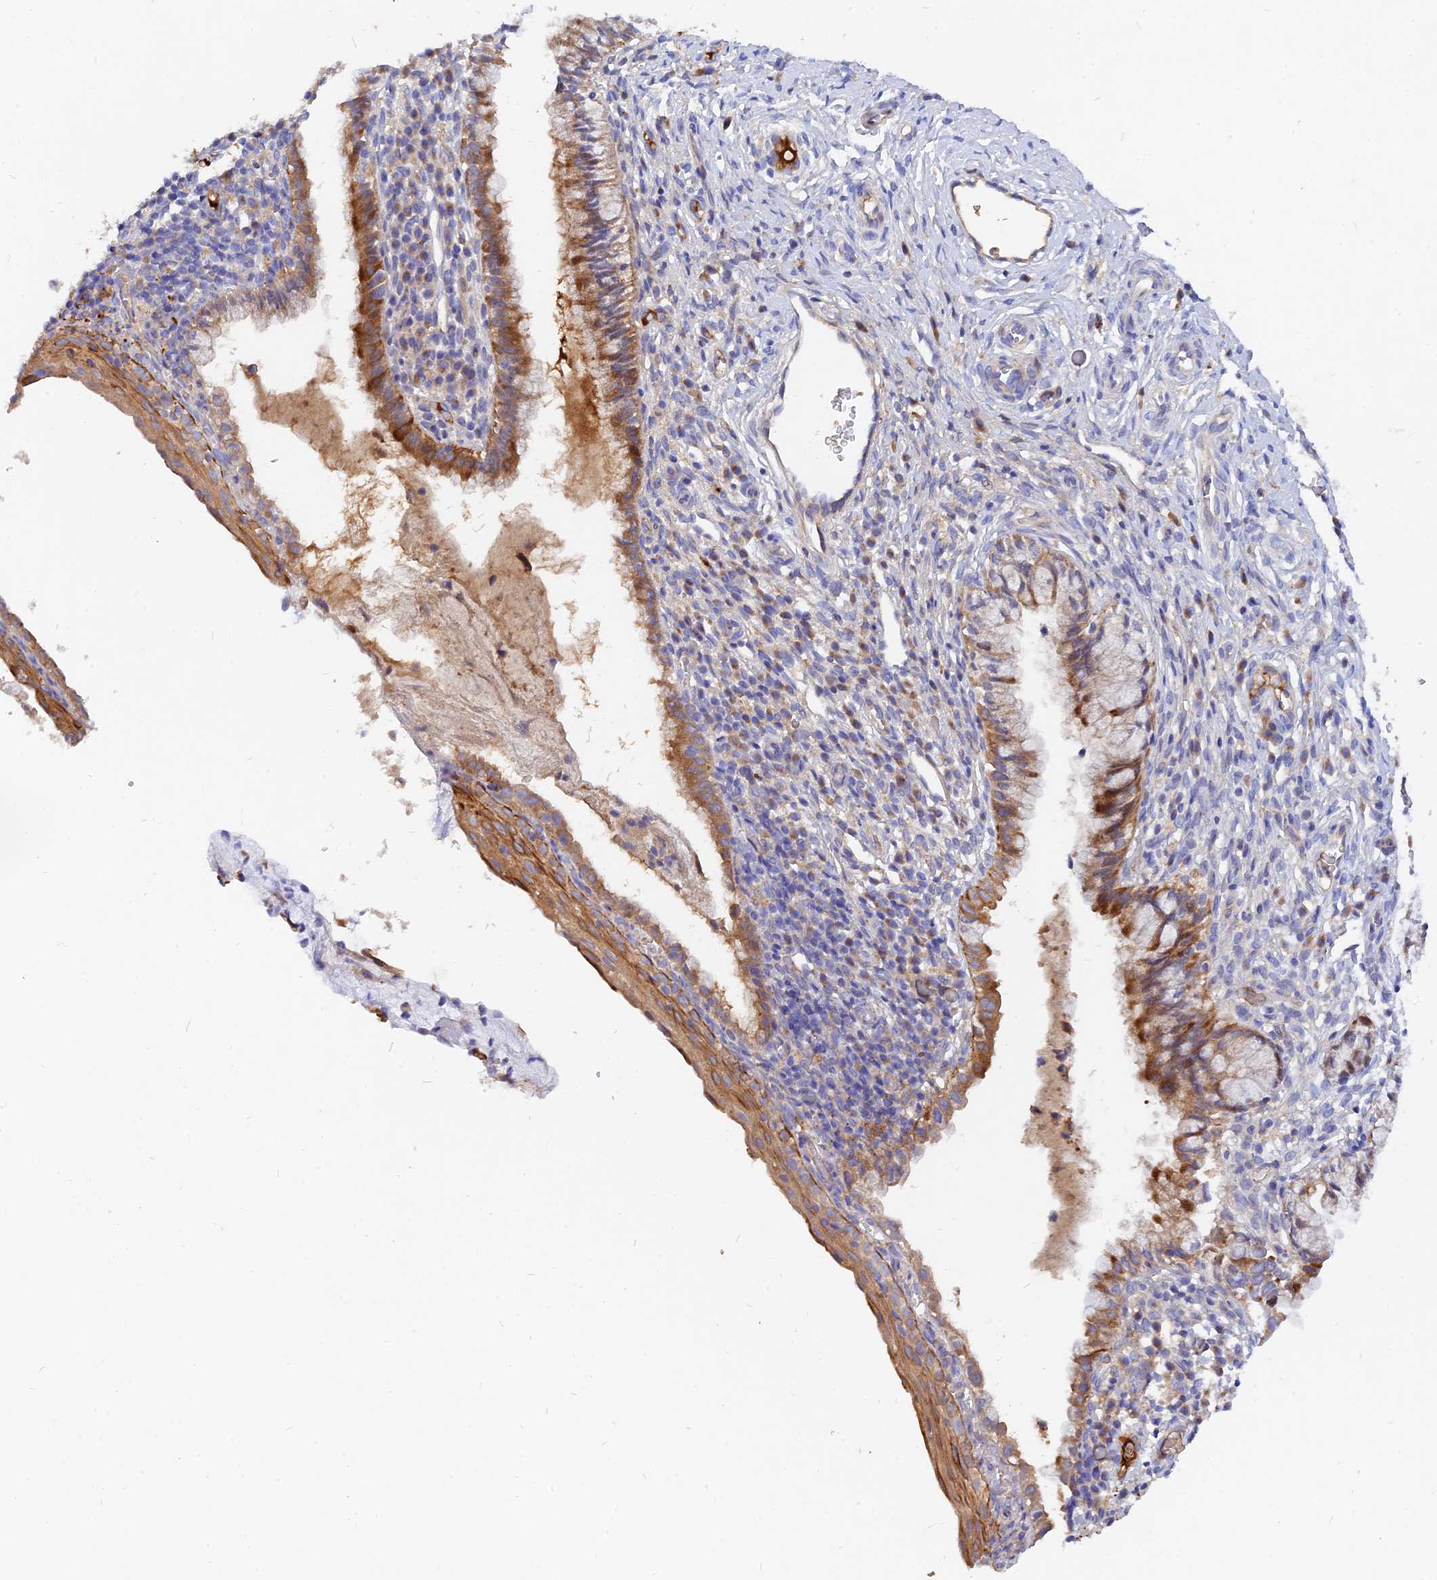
{"staining": {"intensity": "moderate", "quantity": ">75%", "location": "cytoplasmic/membranous"}, "tissue": "cervix", "cell_type": "Glandular cells", "image_type": "normal", "snomed": [{"axis": "morphology", "description": "Normal tissue, NOS"}, {"axis": "topography", "description": "Cervix"}], "caption": "Cervix stained with a brown dye shows moderate cytoplasmic/membranous positive expression in about >75% of glandular cells.", "gene": "MROH1", "patient": {"sex": "female", "age": 27}}